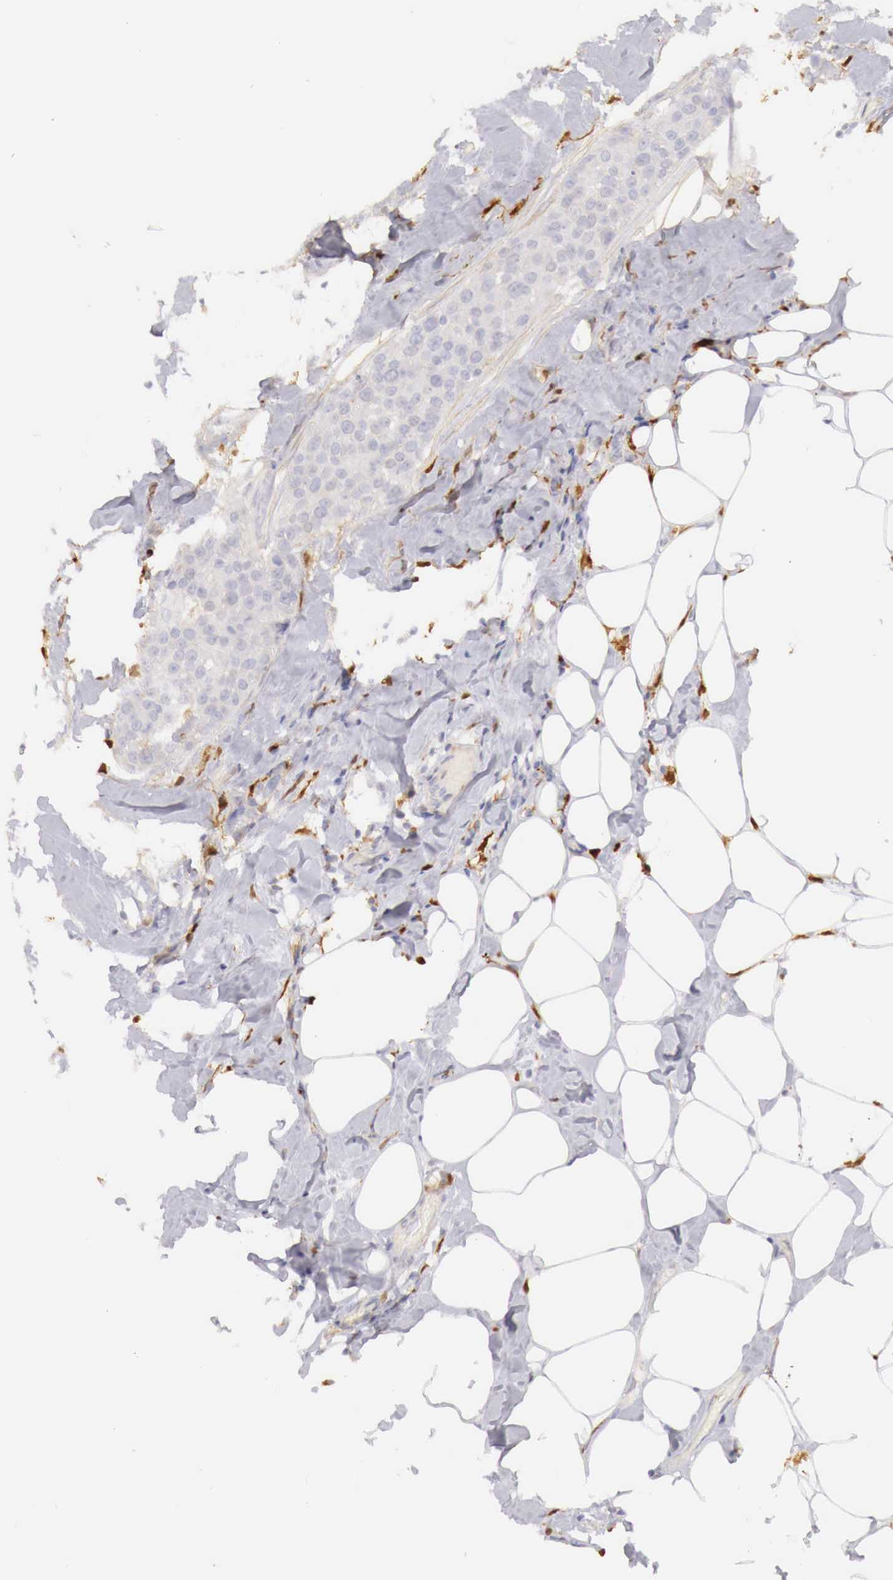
{"staining": {"intensity": "weak", "quantity": "<25%", "location": "cytoplasmic/membranous"}, "tissue": "breast cancer", "cell_type": "Tumor cells", "image_type": "cancer", "snomed": [{"axis": "morphology", "description": "Duct carcinoma"}, {"axis": "topography", "description": "Breast"}], "caption": "Tumor cells show no significant positivity in breast cancer.", "gene": "RENBP", "patient": {"sex": "female", "age": 45}}